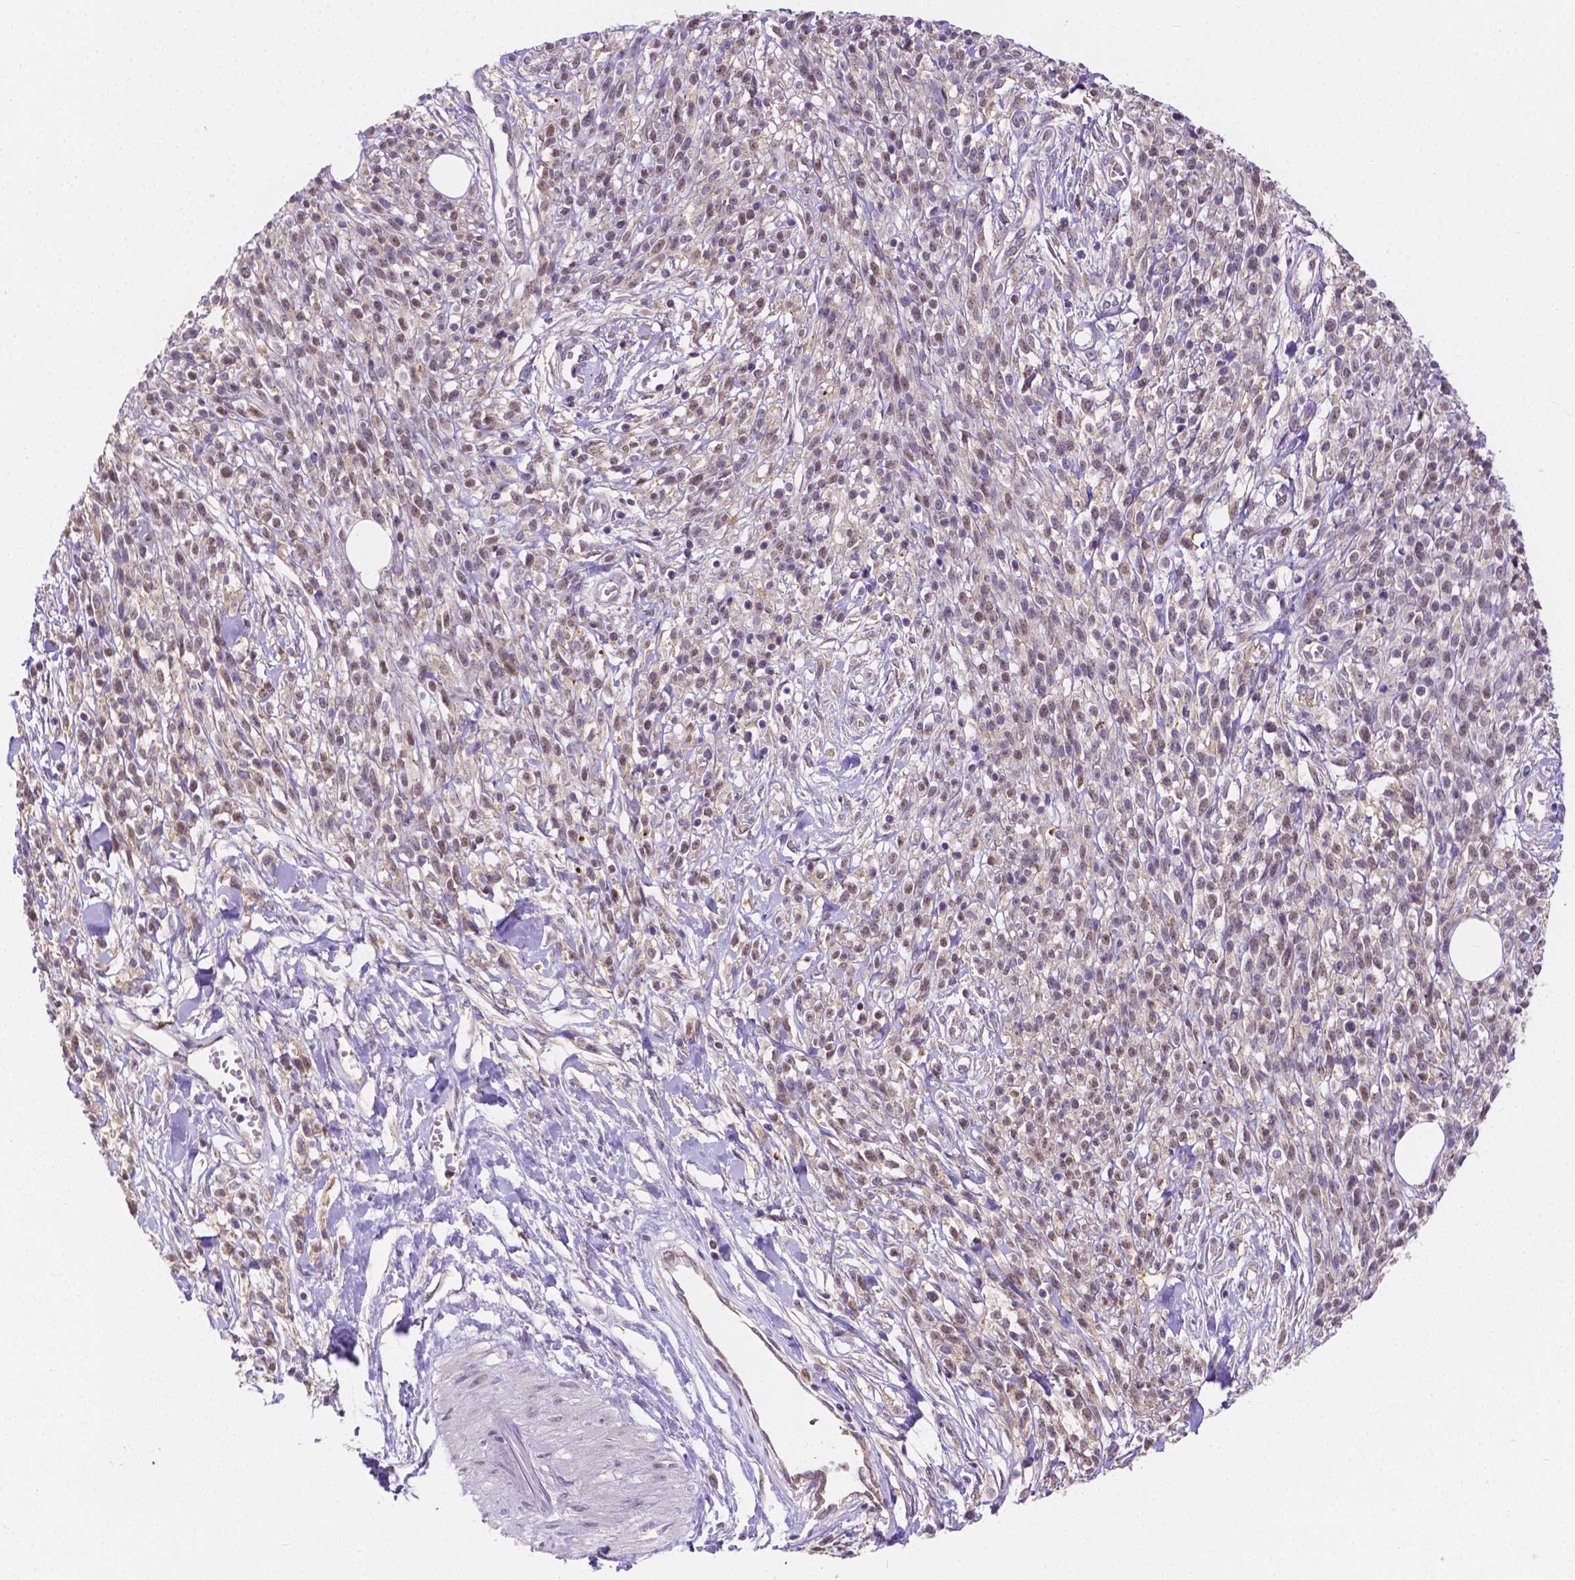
{"staining": {"intensity": "negative", "quantity": "none", "location": "none"}, "tissue": "melanoma", "cell_type": "Tumor cells", "image_type": "cancer", "snomed": [{"axis": "morphology", "description": "Malignant melanoma, NOS"}, {"axis": "topography", "description": "Skin"}, {"axis": "topography", "description": "Skin of trunk"}], "caption": "Tumor cells show no significant protein positivity in melanoma.", "gene": "ZNRD2", "patient": {"sex": "male", "age": 74}}